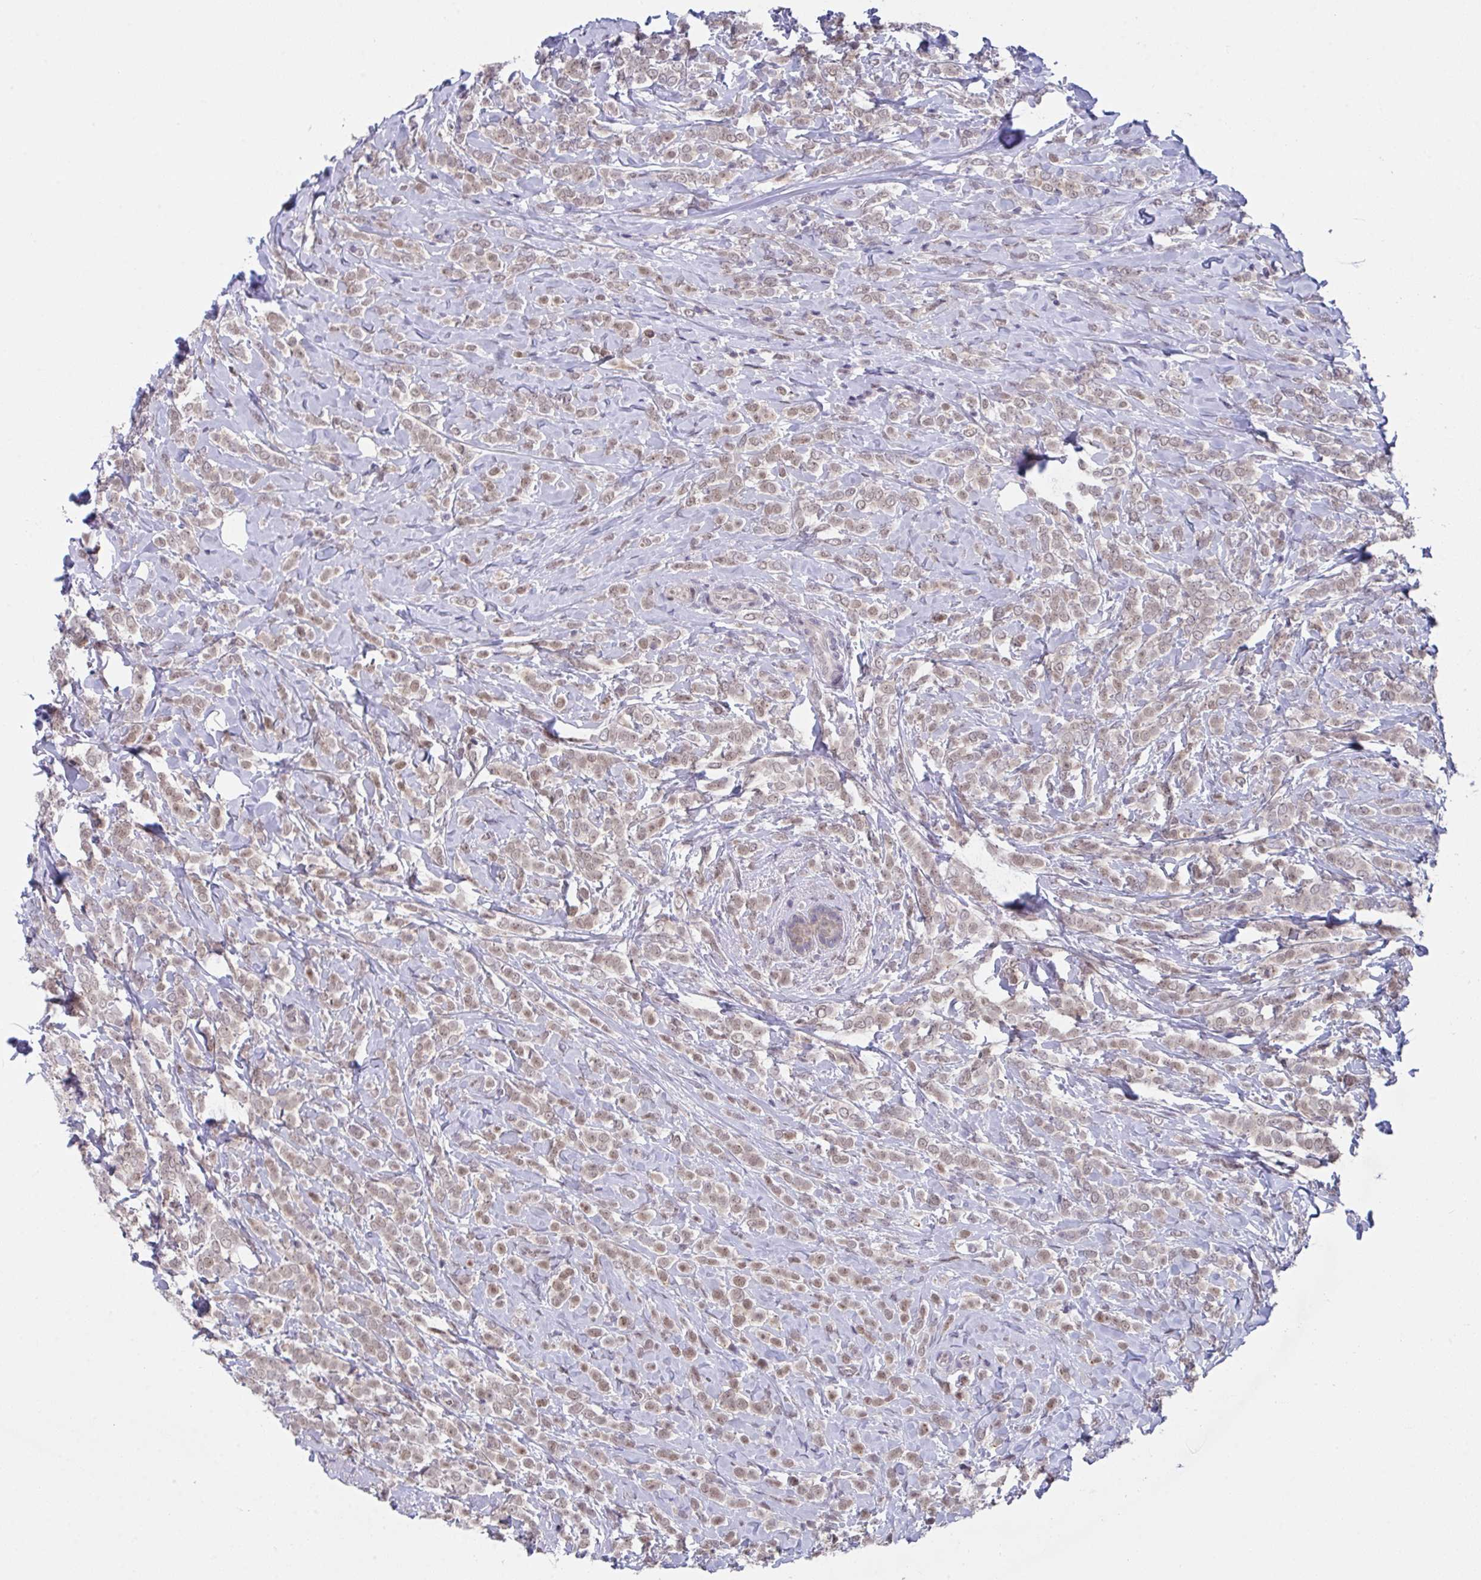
{"staining": {"intensity": "moderate", "quantity": ">75%", "location": "nuclear"}, "tissue": "breast cancer", "cell_type": "Tumor cells", "image_type": "cancer", "snomed": [{"axis": "morphology", "description": "Lobular carcinoma"}, {"axis": "topography", "description": "Breast"}], "caption": "An immunohistochemistry micrograph of neoplastic tissue is shown. Protein staining in brown labels moderate nuclear positivity in breast cancer (lobular carcinoma) within tumor cells.", "gene": "RBM18", "patient": {"sex": "female", "age": 49}}